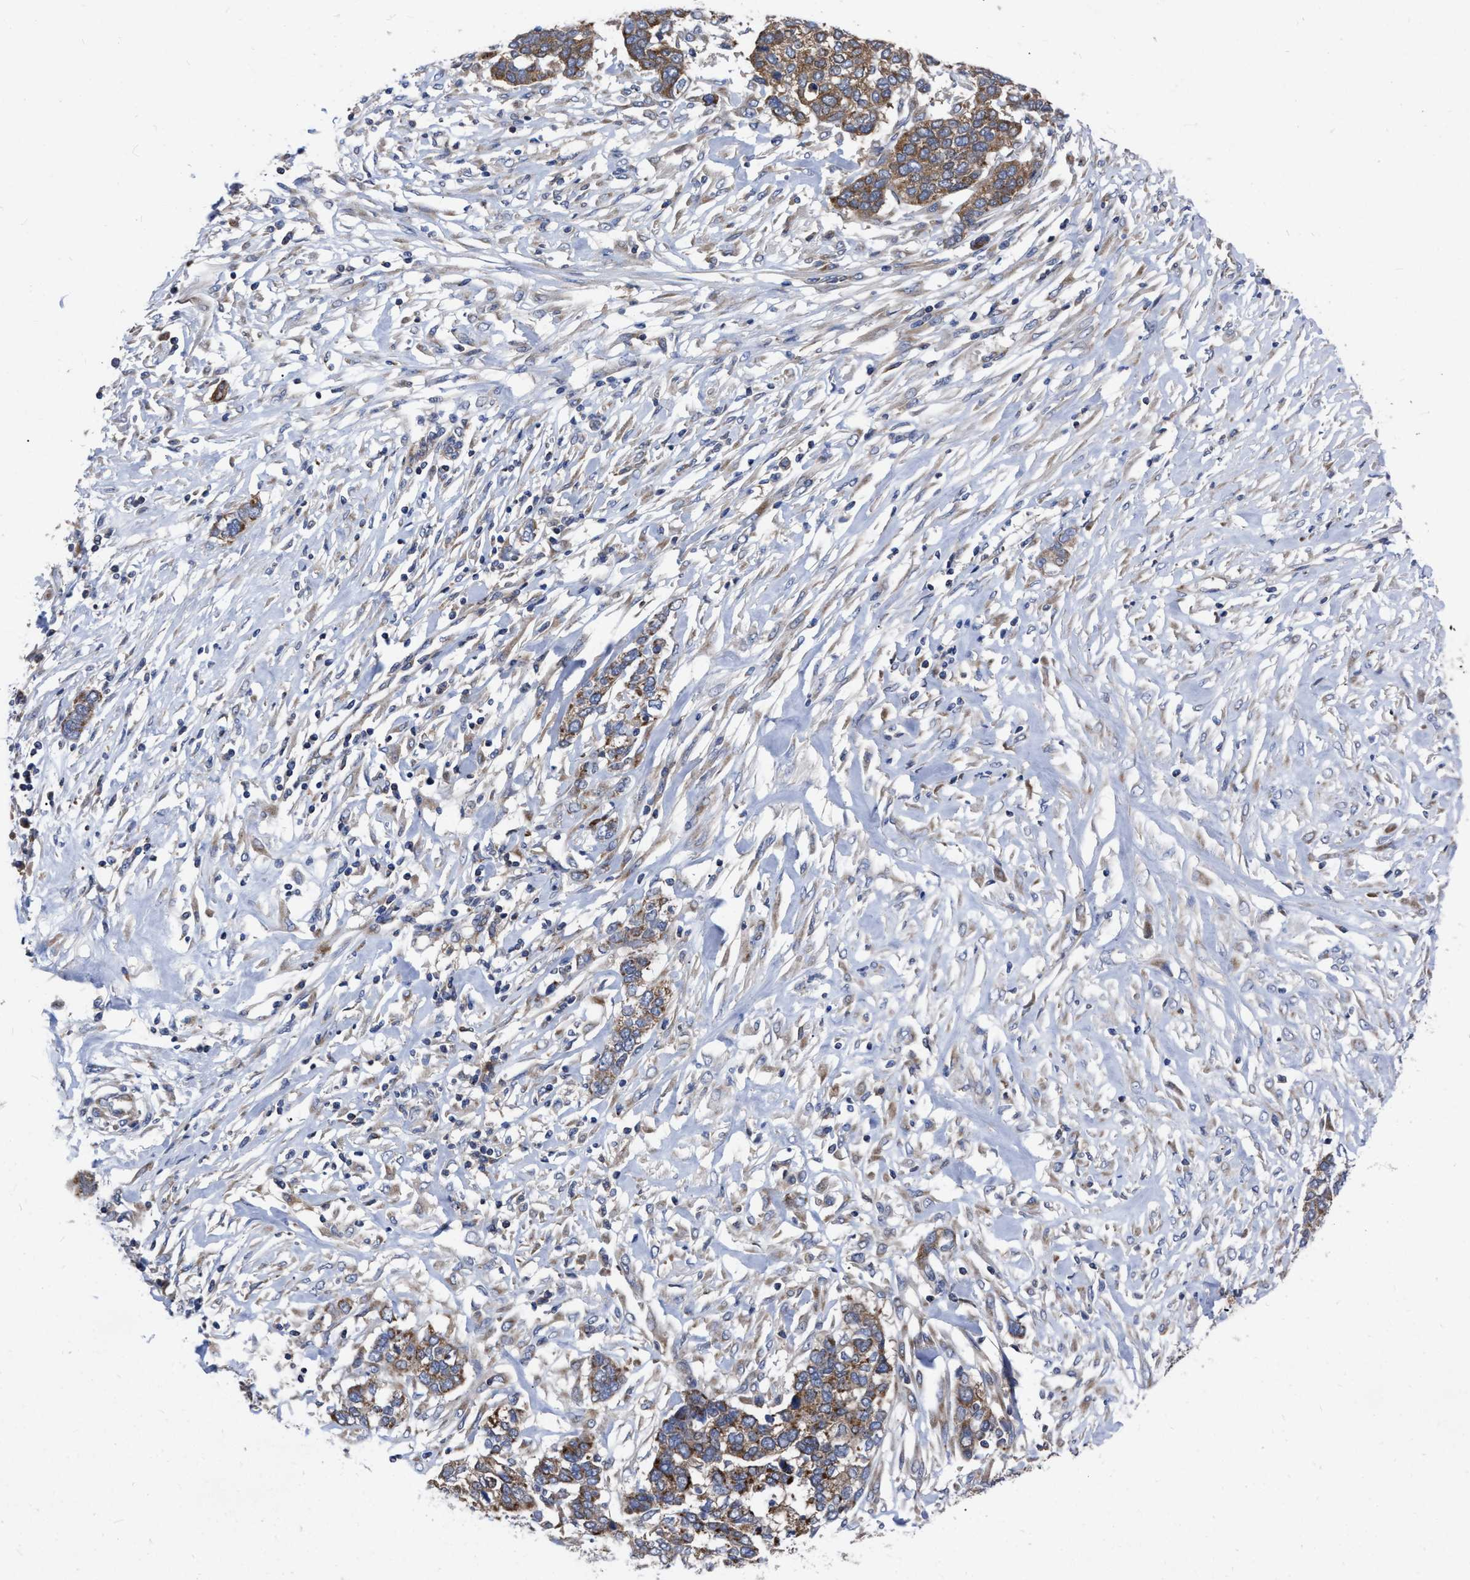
{"staining": {"intensity": "moderate", "quantity": ">75%", "location": "cytoplasmic/membranous"}, "tissue": "ovarian cancer", "cell_type": "Tumor cells", "image_type": "cancer", "snomed": [{"axis": "morphology", "description": "Cystadenocarcinoma, serous, NOS"}, {"axis": "topography", "description": "Ovary"}], "caption": "Tumor cells reveal moderate cytoplasmic/membranous expression in approximately >75% of cells in ovarian serous cystadenocarcinoma.", "gene": "CDKN2C", "patient": {"sex": "female", "age": 44}}